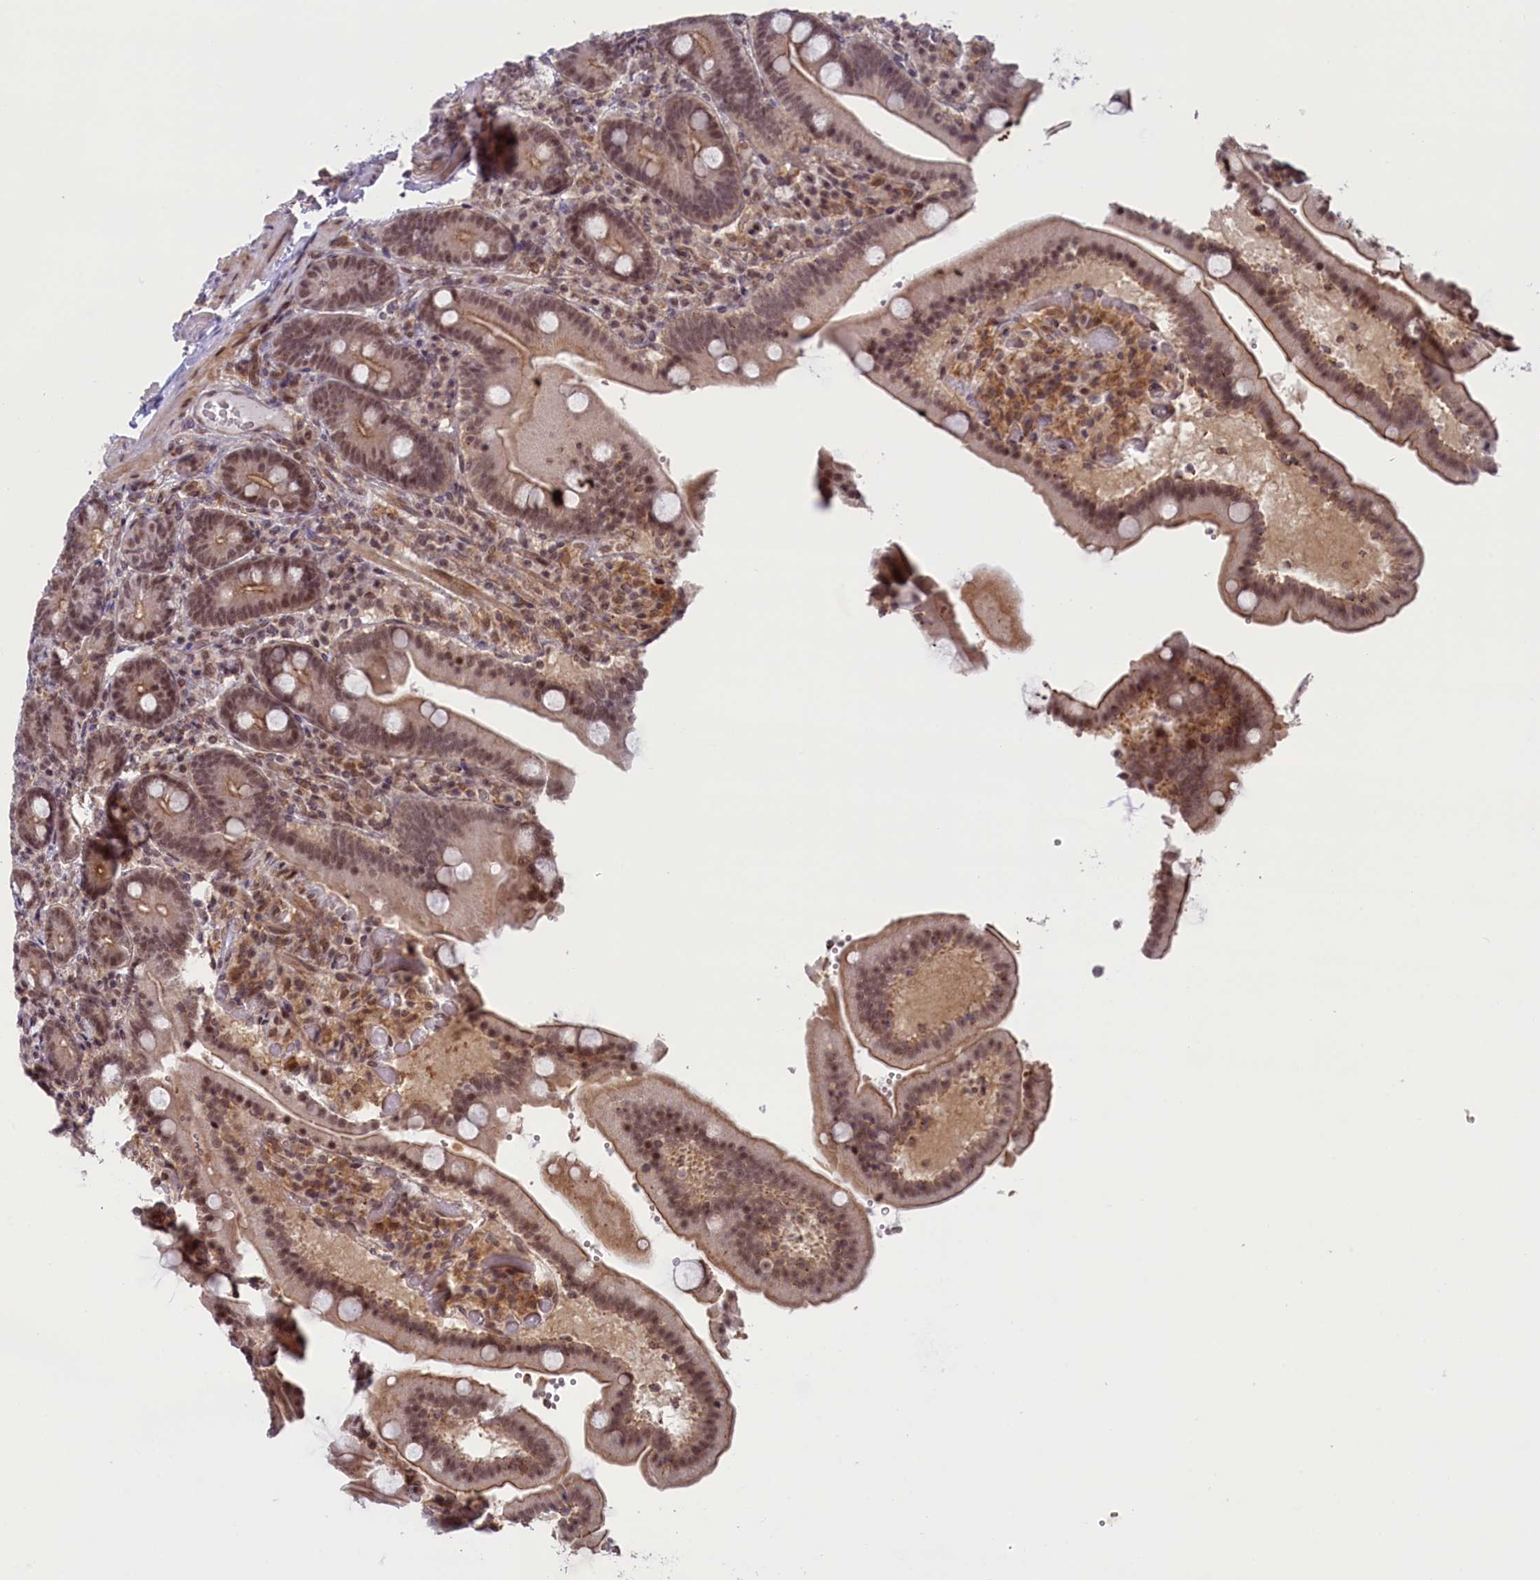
{"staining": {"intensity": "moderate", "quantity": "25%-75%", "location": "cytoplasmic/membranous,nuclear"}, "tissue": "duodenum", "cell_type": "Glandular cells", "image_type": "normal", "snomed": [{"axis": "morphology", "description": "Normal tissue, NOS"}, {"axis": "topography", "description": "Duodenum"}], "caption": "There is medium levels of moderate cytoplasmic/membranous,nuclear staining in glandular cells of unremarkable duodenum, as demonstrated by immunohistochemical staining (brown color).", "gene": "FCHO1", "patient": {"sex": "female", "age": 62}}